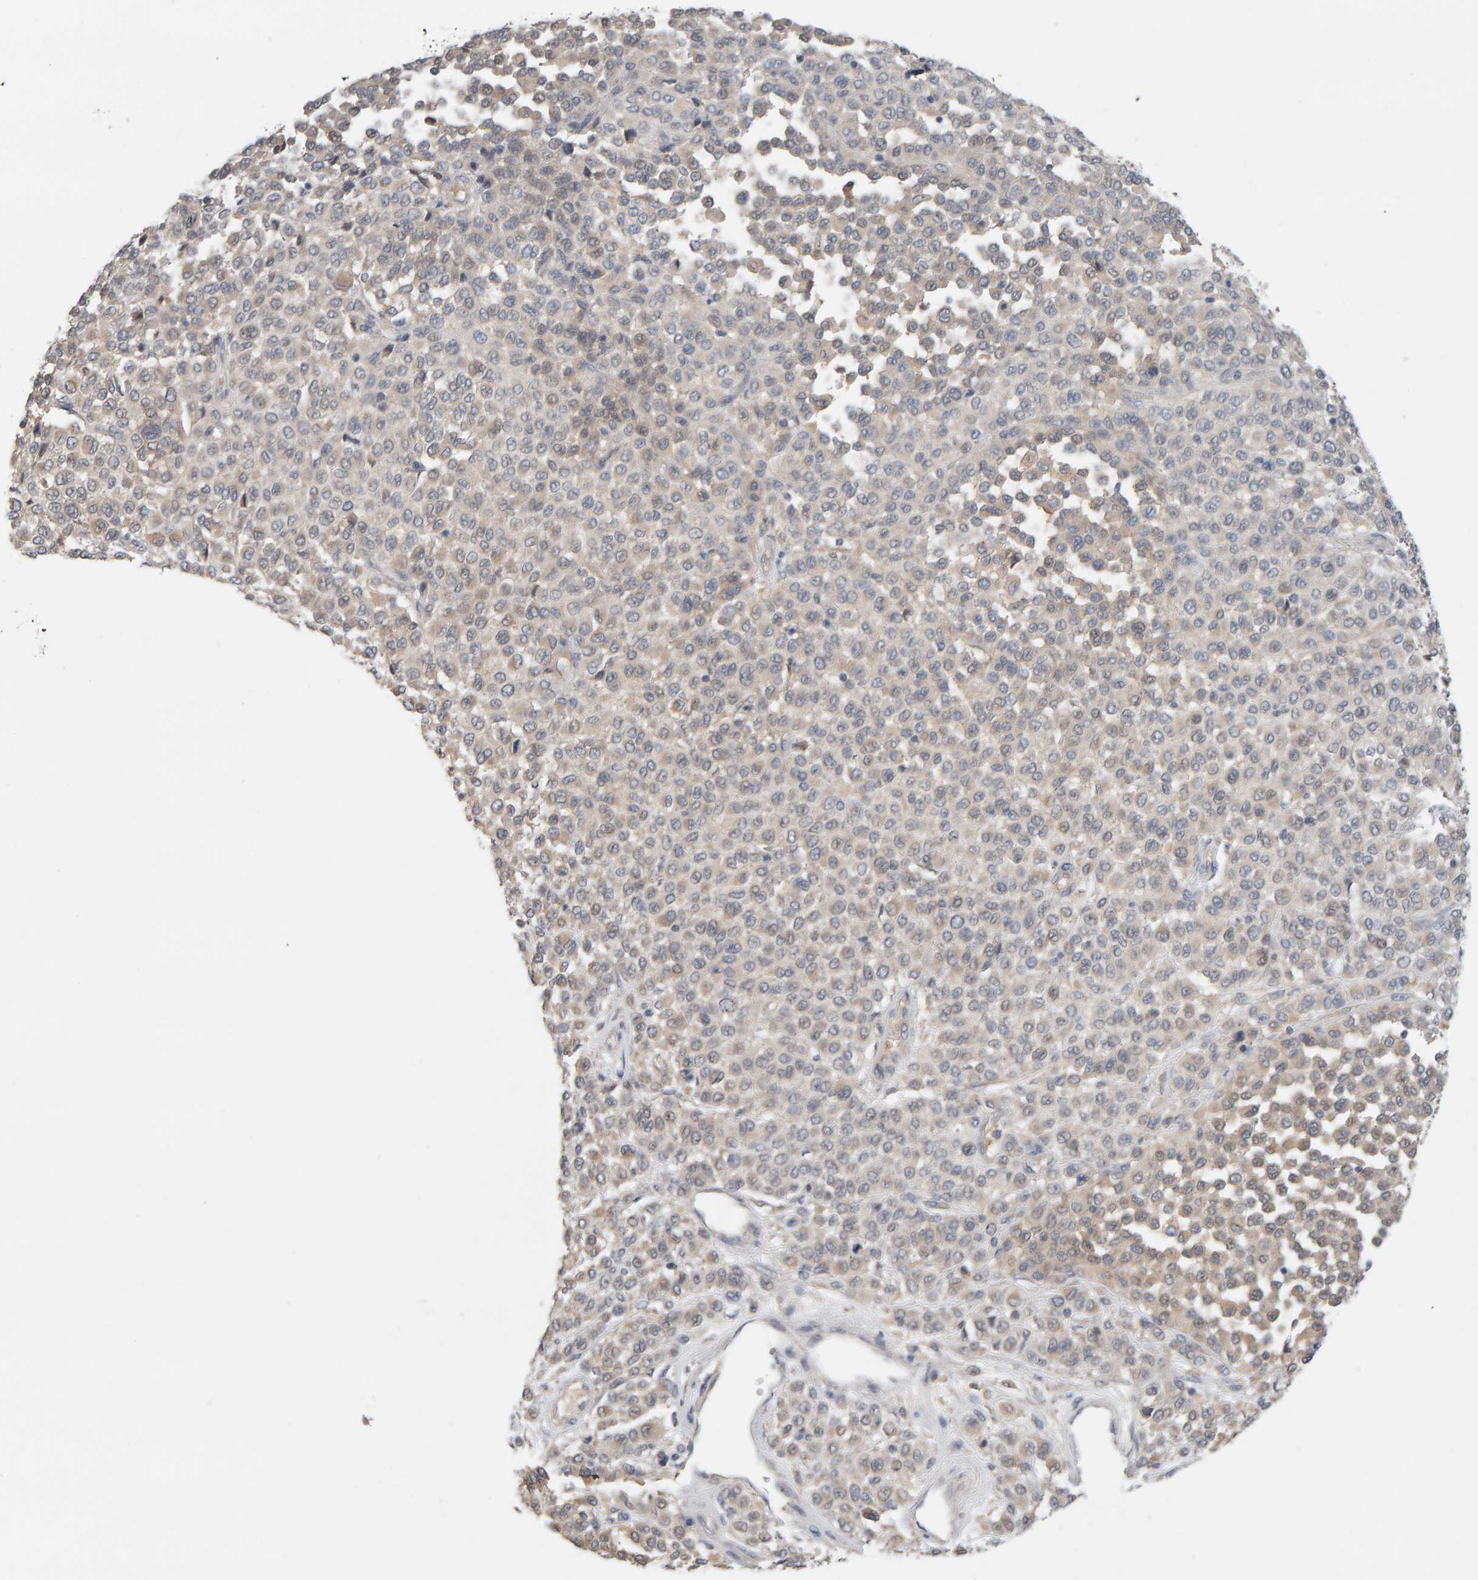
{"staining": {"intensity": "negative", "quantity": "none", "location": "none"}, "tissue": "melanoma", "cell_type": "Tumor cells", "image_type": "cancer", "snomed": [{"axis": "morphology", "description": "Malignant melanoma, Metastatic site"}, {"axis": "topography", "description": "Pancreas"}], "caption": "Melanoma was stained to show a protein in brown. There is no significant positivity in tumor cells. The staining was performed using DAB (3,3'-diaminobenzidine) to visualize the protein expression in brown, while the nuclei were stained in blue with hematoxylin (Magnification: 20x).", "gene": "GFUS", "patient": {"sex": "female", "age": 30}}